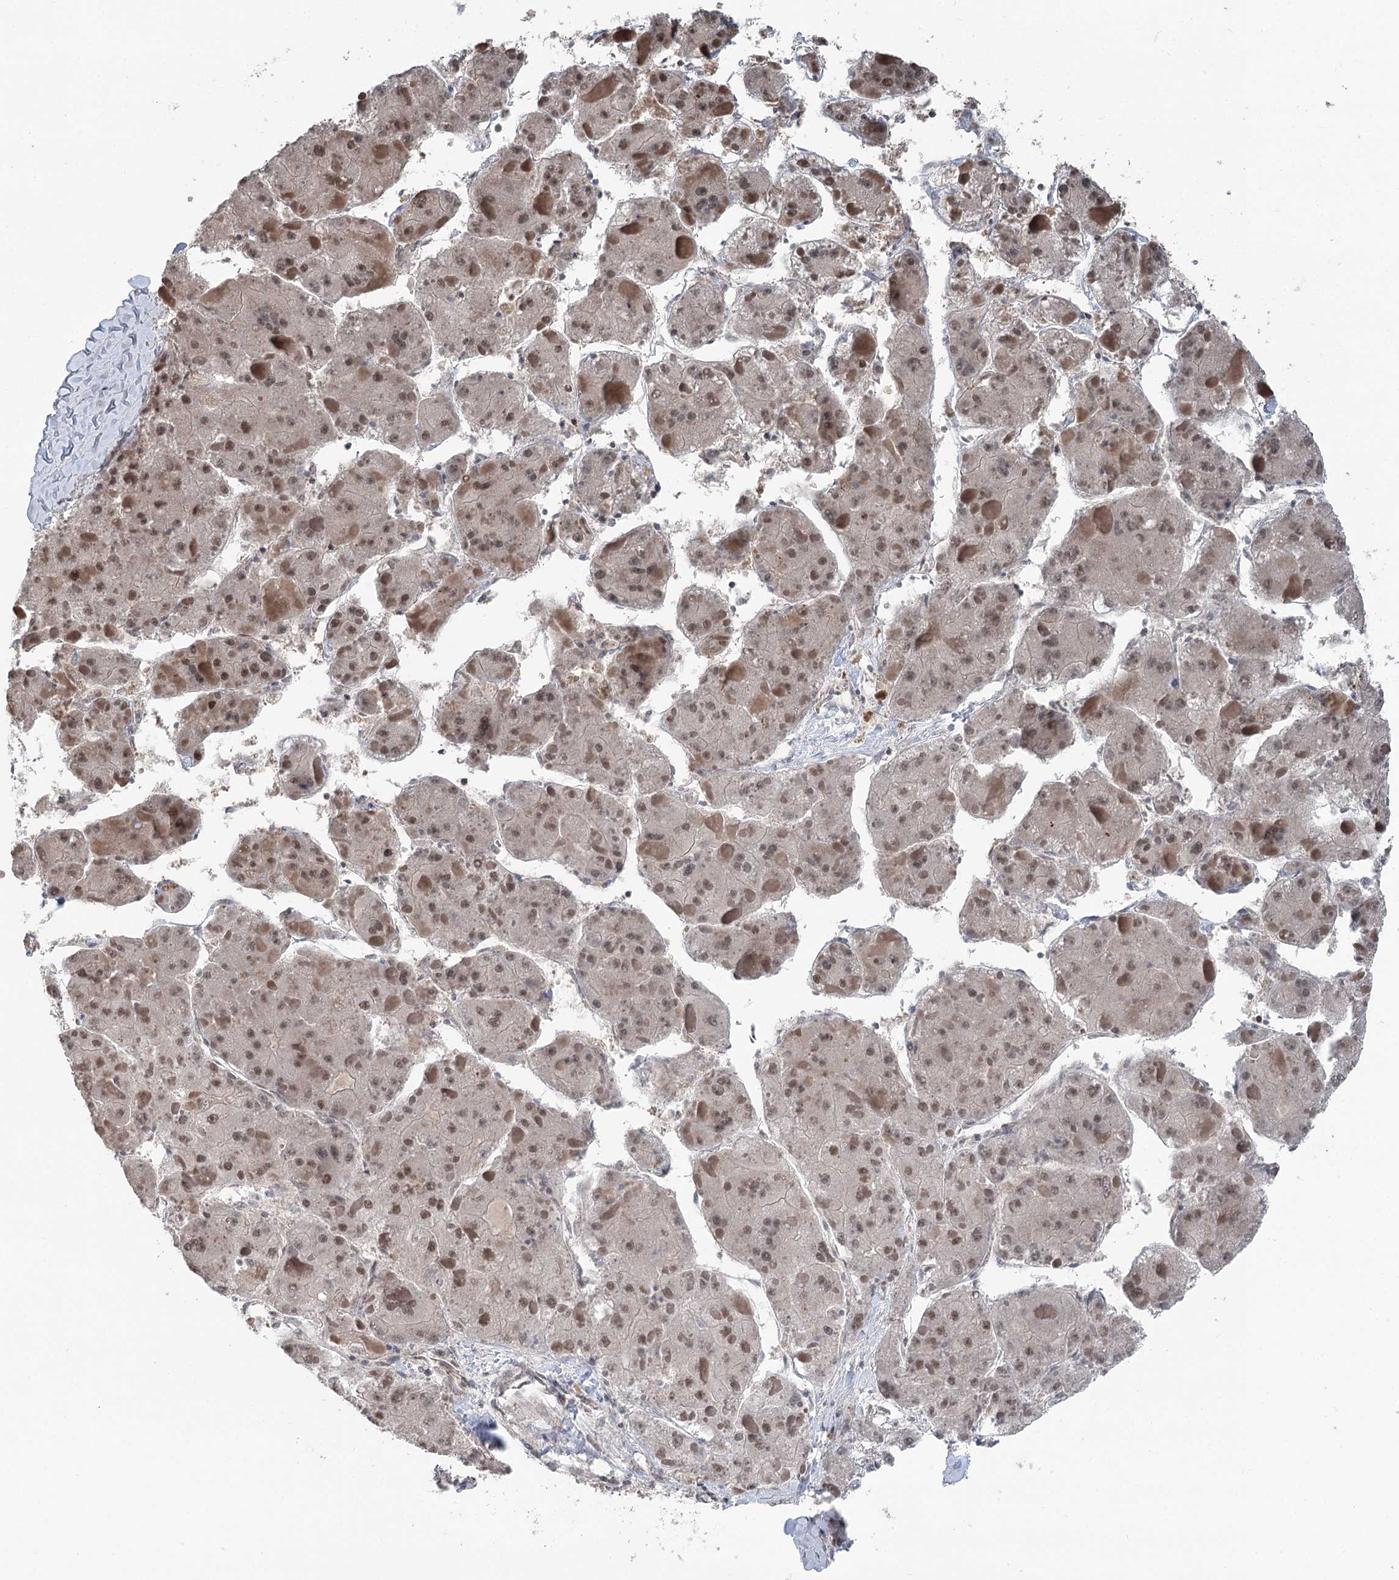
{"staining": {"intensity": "moderate", "quantity": ">75%", "location": "nuclear"}, "tissue": "liver cancer", "cell_type": "Tumor cells", "image_type": "cancer", "snomed": [{"axis": "morphology", "description": "Carcinoma, Hepatocellular, NOS"}, {"axis": "topography", "description": "Liver"}], "caption": "Immunohistochemical staining of human liver cancer (hepatocellular carcinoma) reveals moderate nuclear protein positivity in approximately >75% of tumor cells. (DAB = brown stain, brightfield microscopy at high magnification).", "gene": "CCSER2", "patient": {"sex": "female", "age": 73}}